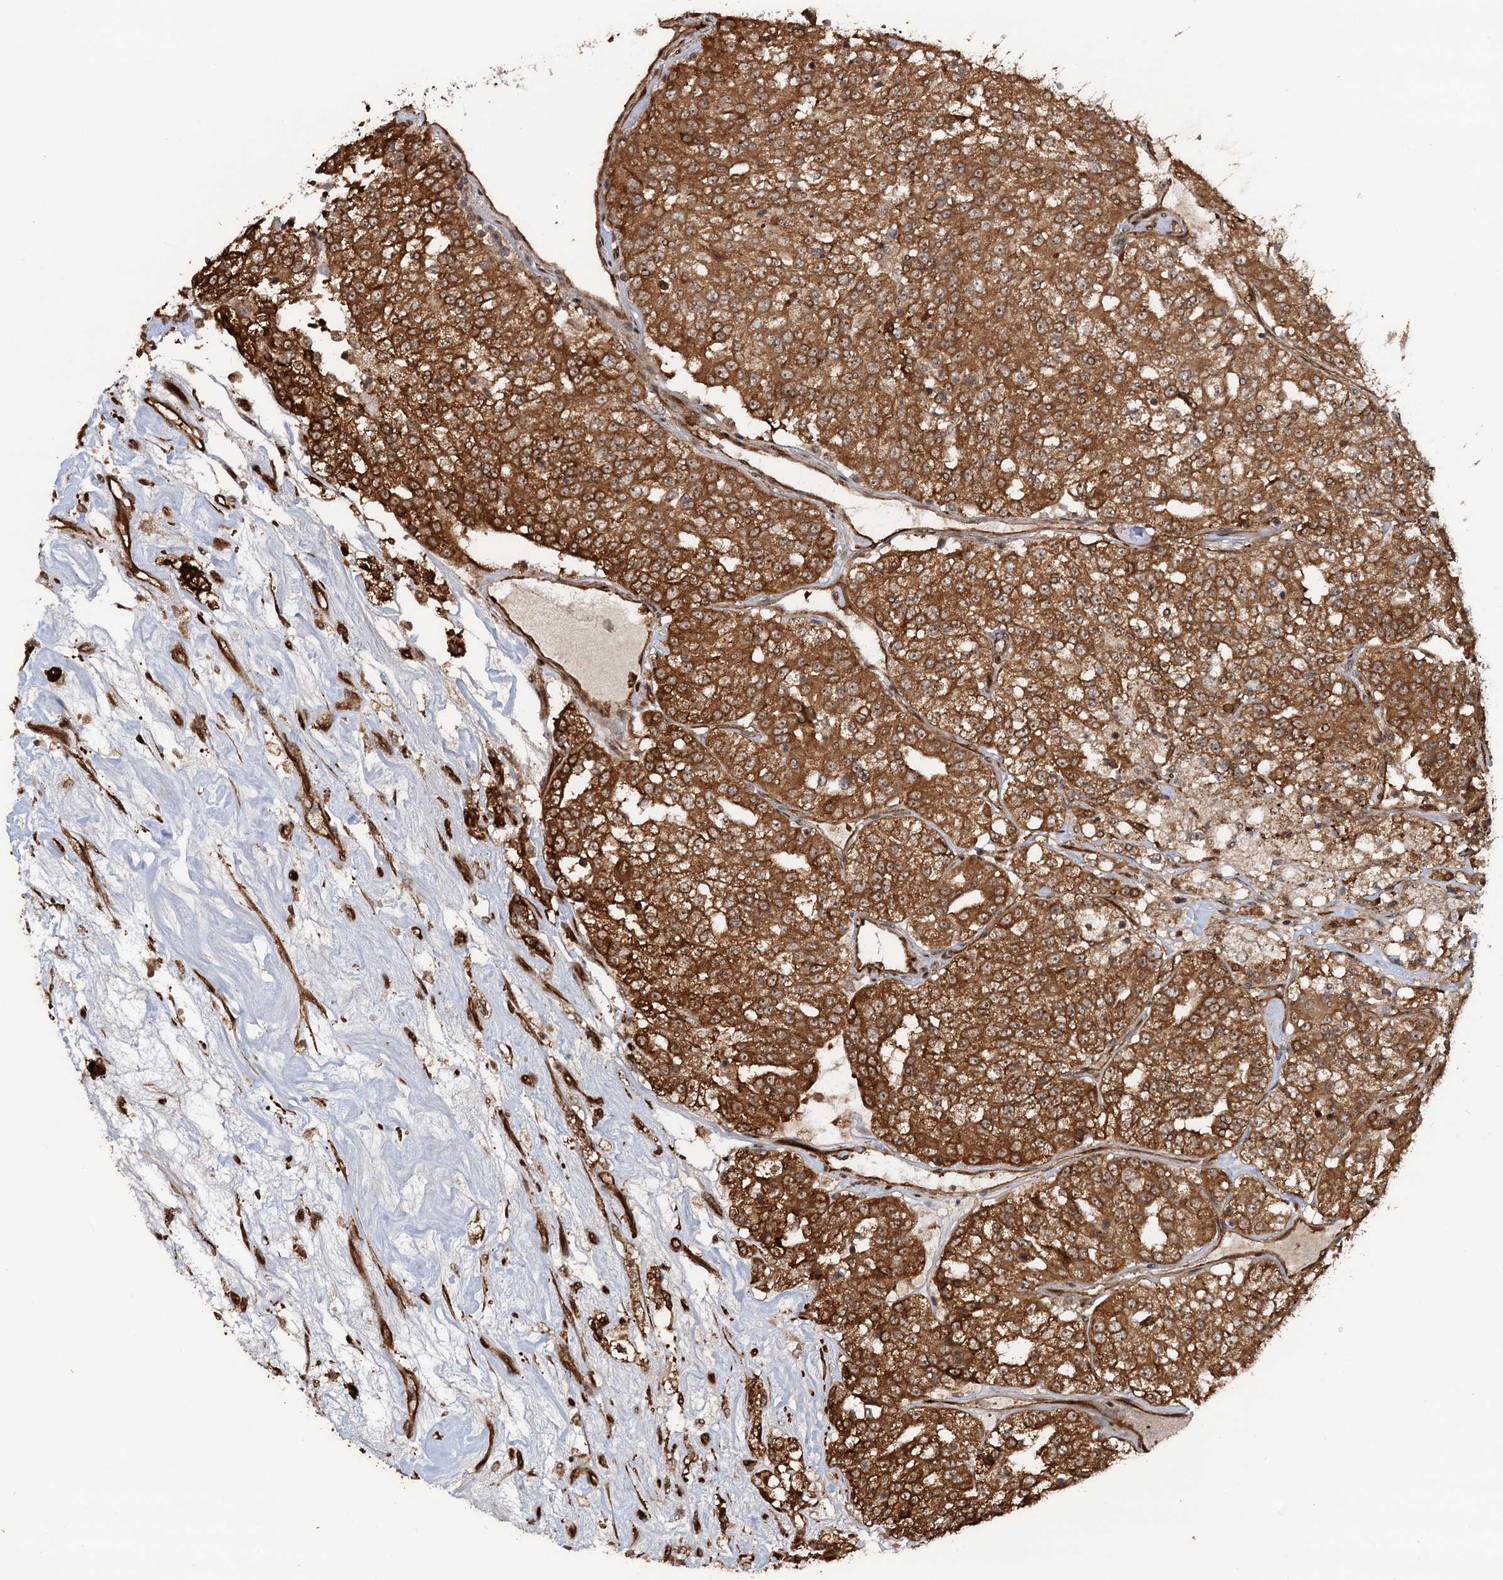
{"staining": {"intensity": "strong", "quantity": ">75%", "location": "cytoplasmic/membranous,nuclear"}, "tissue": "renal cancer", "cell_type": "Tumor cells", "image_type": "cancer", "snomed": [{"axis": "morphology", "description": "Adenocarcinoma, NOS"}, {"axis": "topography", "description": "Kidney"}], "caption": "This histopathology image exhibits immunohistochemistry (IHC) staining of renal cancer (adenocarcinoma), with high strong cytoplasmic/membranous and nuclear staining in approximately >75% of tumor cells.", "gene": "SNRNP25", "patient": {"sex": "female", "age": 63}}